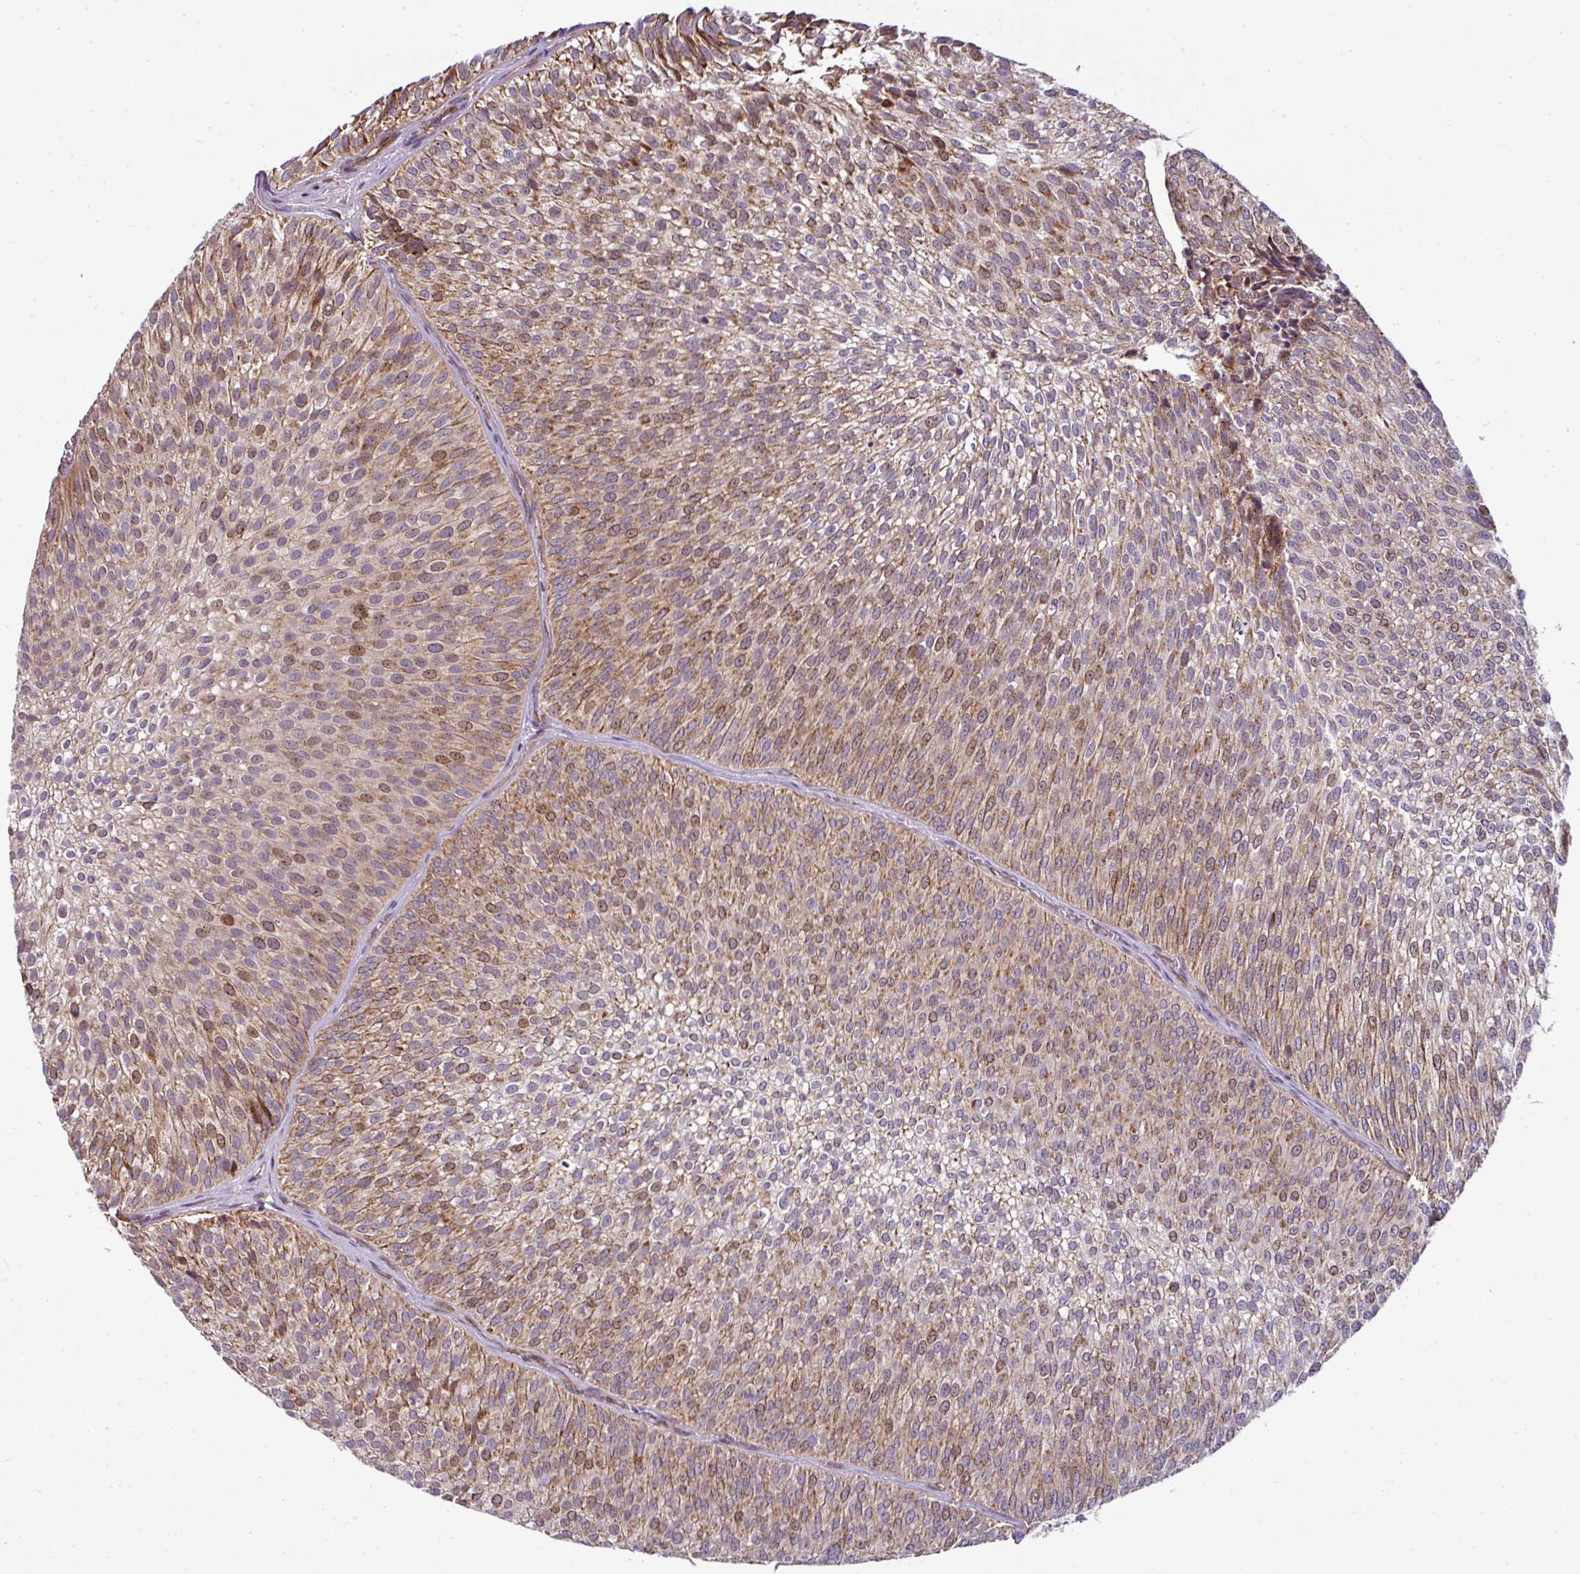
{"staining": {"intensity": "moderate", "quantity": "25%-75%", "location": "cytoplasmic/membranous,nuclear"}, "tissue": "urothelial cancer", "cell_type": "Tumor cells", "image_type": "cancer", "snomed": [{"axis": "morphology", "description": "Urothelial carcinoma, Low grade"}, {"axis": "topography", "description": "Urinary bladder"}], "caption": "Protein analysis of low-grade urothelial carcinoma tissue reveals moderate cytoplasmic/membranous and nuclear positivity in about 25%-75% of tumor cells.", "gene": "PRELID3B", "patient": {"sex": "male", "age": 91}}